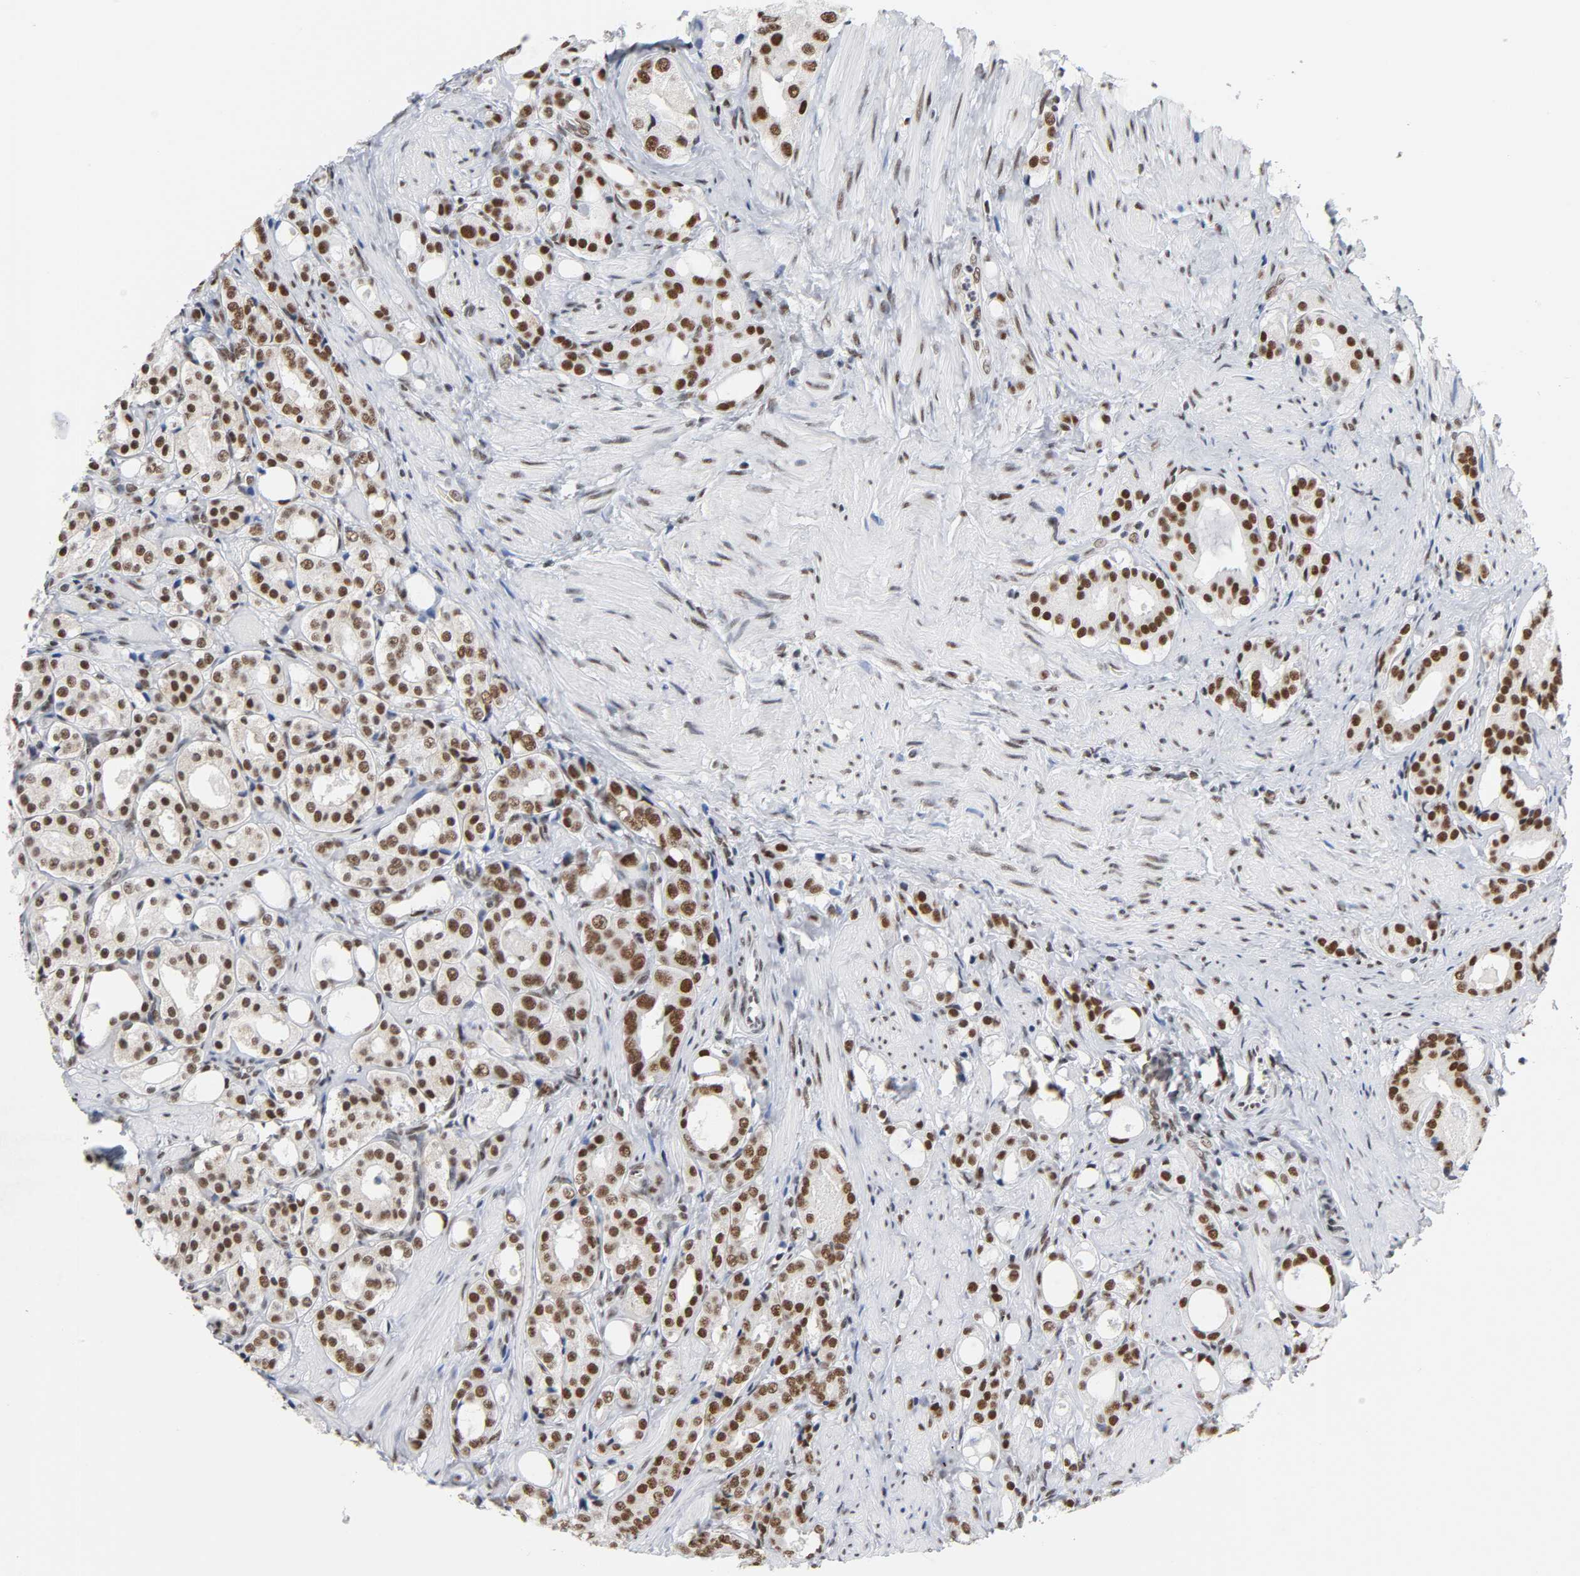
{"staining": {"intensity": "strong", "quantity": ">75%", "location": "nuclear"}, "tissue": "prostate cancer", "cell_type": "Tumor cells", "image_type": "cancer", "snomed": [{"axis": "morphology", "description": "Adenocarcinoma, Medium grade"}, {"axis": "topography", "description": "Prostate"}], "caption": "Prostate cancer was stained to show a protein in brown. There is high levels of strong nuclear staining in about >75% of tumor cells. Nuclei are stained in blue.", "gene": "CSTF2", "patient": {"sex": "male", "age": 60}}